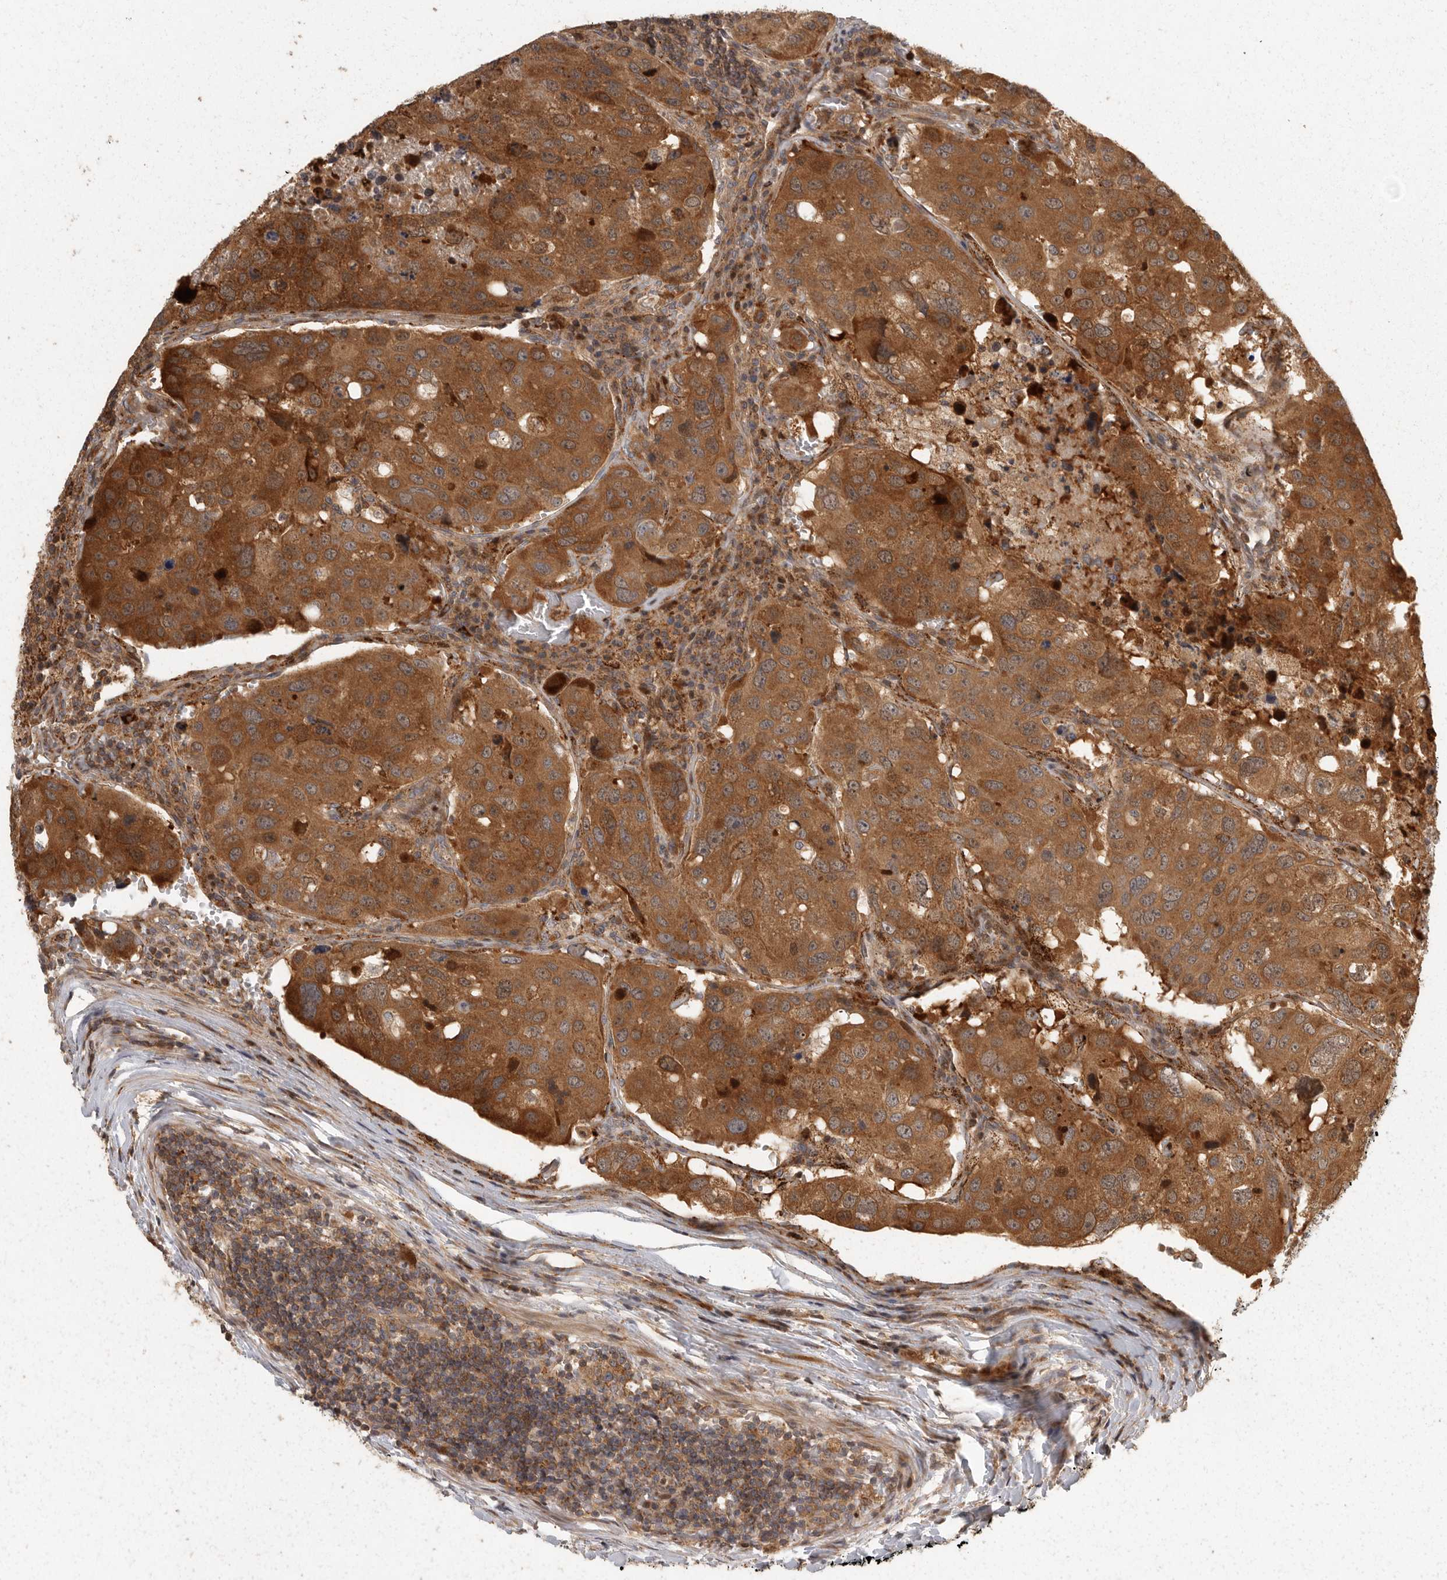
{"staining": {"intensity": "strong", "quantity": ">75%", "location": "cytoplasmic/membranous"}, "tissue": "urothelial cancer", "cell_type": "Tumor cells", "image_type": "cancer", "snomed": [{"axis": "morphology", "description": "Urothelial carcinoma, High grade"}, {"axis": "topography", "description": "Lymph node"}, {"axis": "topography", "description": "Urinary bladder"}], "caption": "Immunohistochemistry of urothelial carcinoma (high-grade) reveals high levels of strong cytoplasmic/membranous expression in about >75% of tumor cells.", "gene": "SWT1", "patient": {"sex": "male", "age": 51}}